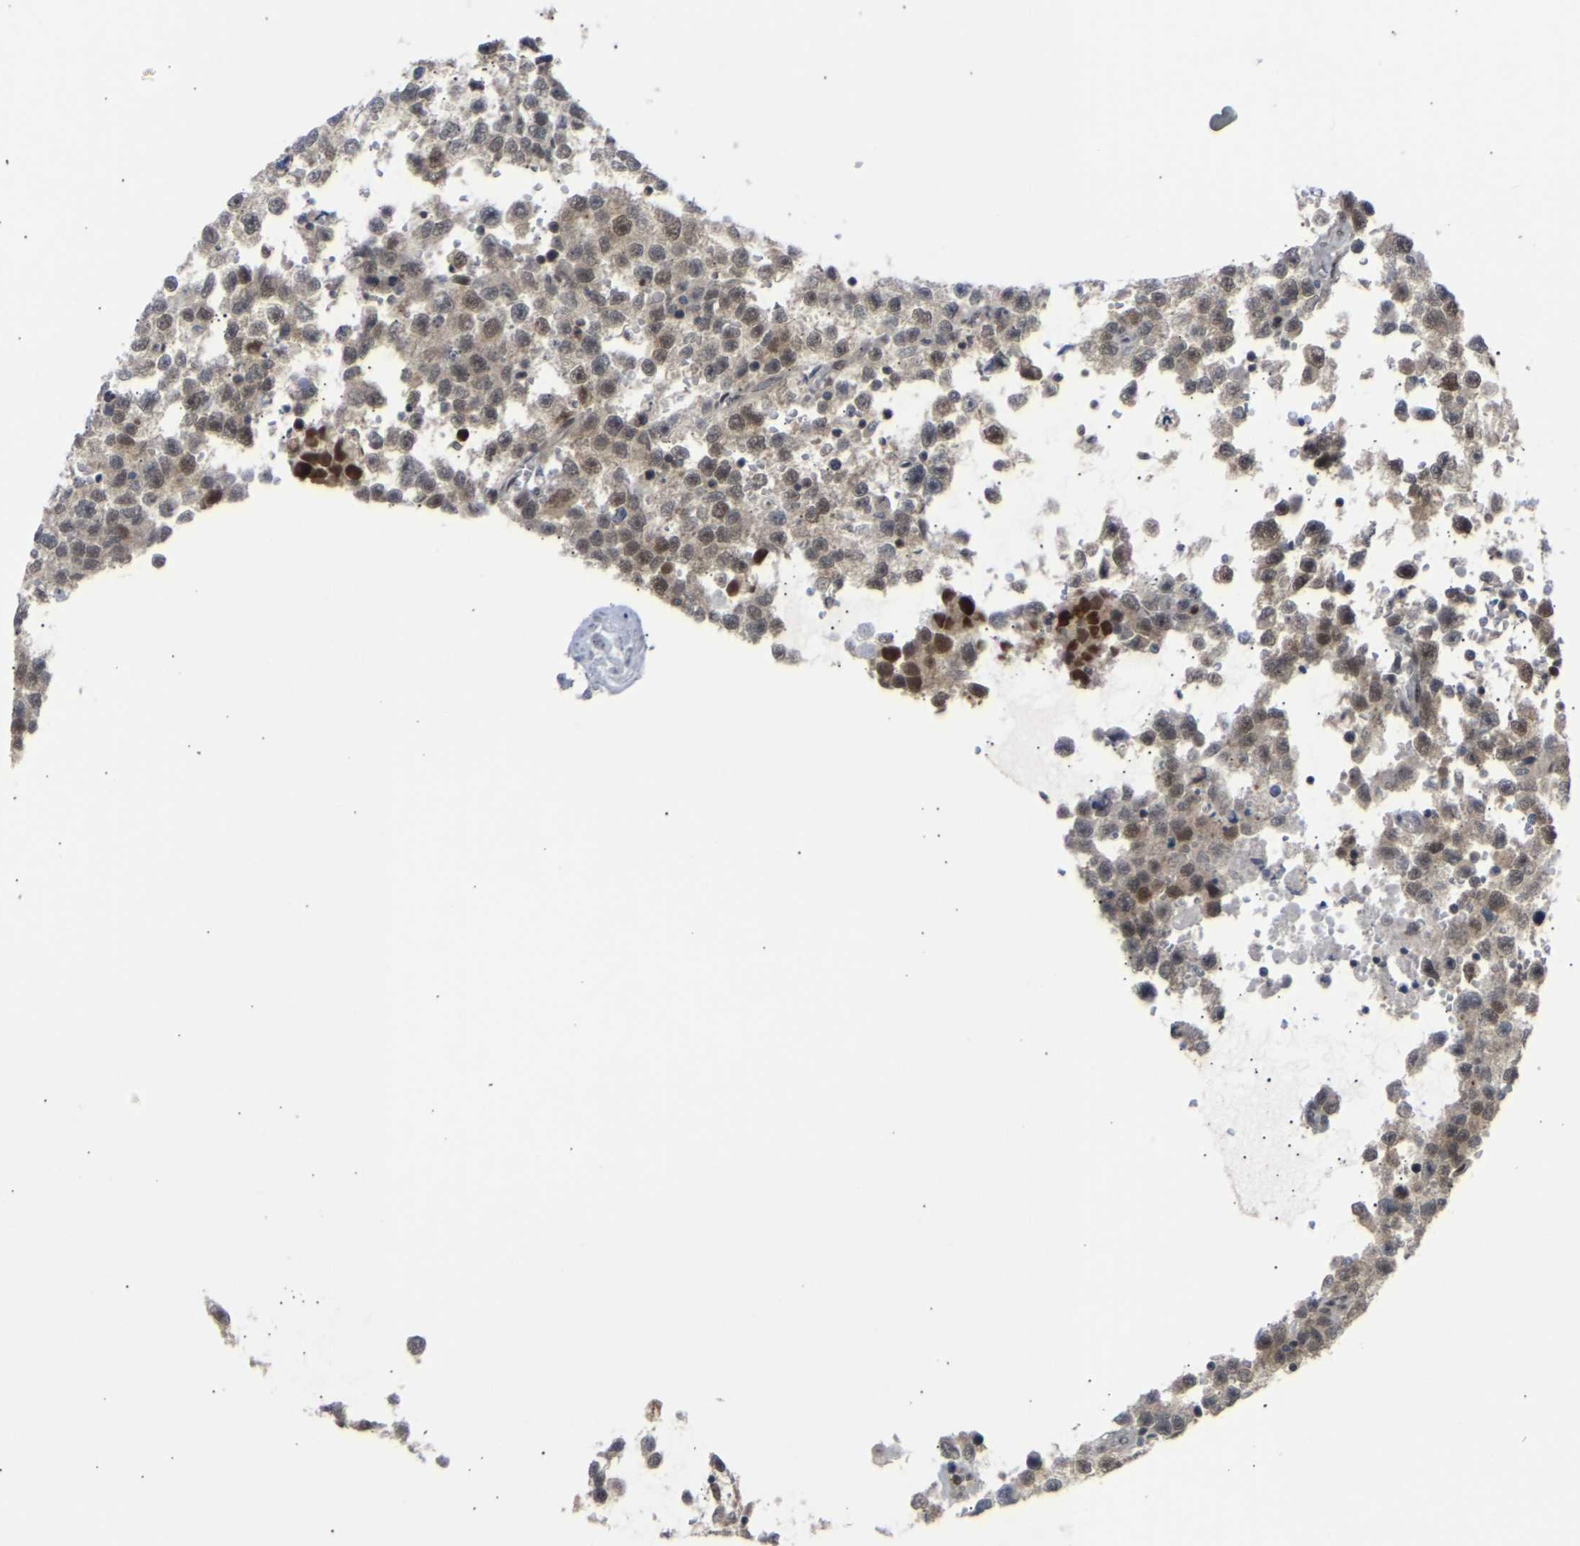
{"staining": {"intensity": "weak", "quantity": "<25%", "location": "nuclear"}, "tissue": "testis cancer", "cell_type": "Tumor cells", "image_type": "cancer", "snomed": [{"axis": "morphology", "description": "Seminoma, NOS"}, {"axis": "topography", "description": "Testis"}], "caption": "Tumor cells are negative for protein expression in human testis cancer (seminoma).", "gene": "SSBP2", "patient": {"sex": "male", "age": 33}}